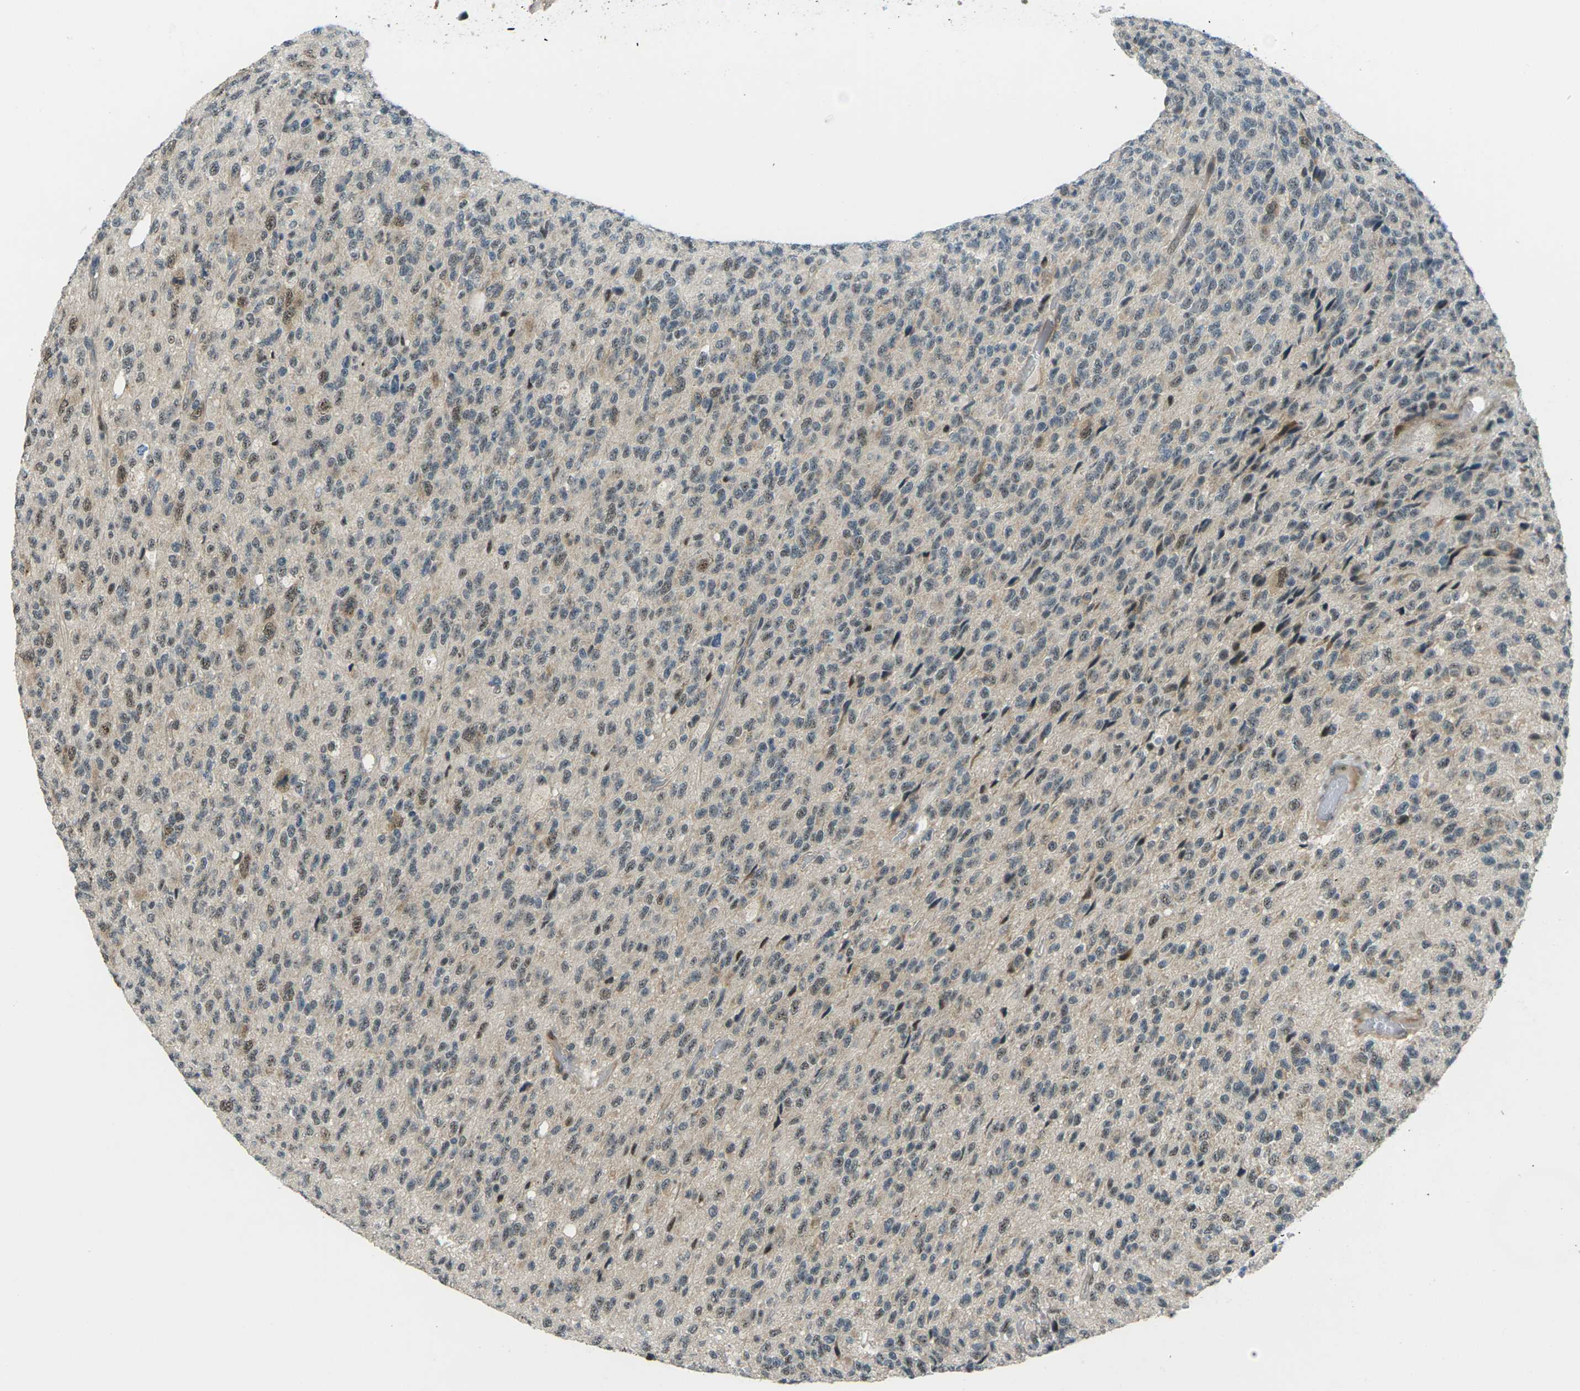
{"staining": {"intensity": "moderate", "quantity": "25%-75%", "location": "nuclear"}, "tissue": "glioma", "cell_type": "Tumor cells", "image_type": "cancer", "snomed": [{"axis": "morphology", "description": "Glioma, malignant, High grade"}, {"axis": "topography", "description": "pancreas cauda"}], "caption": "Immunohistochemical staining of human malignant high-grade glioma reveals medium levels of moderate nuclear staining in approximately 25%-75% of tumor cells. Immunohistochemistry (ihc) stains the protein of interest in brown and the nuclei are stained blue.", "gene": "UBE2S", "patient": {"sex": "male", "age": 60}}